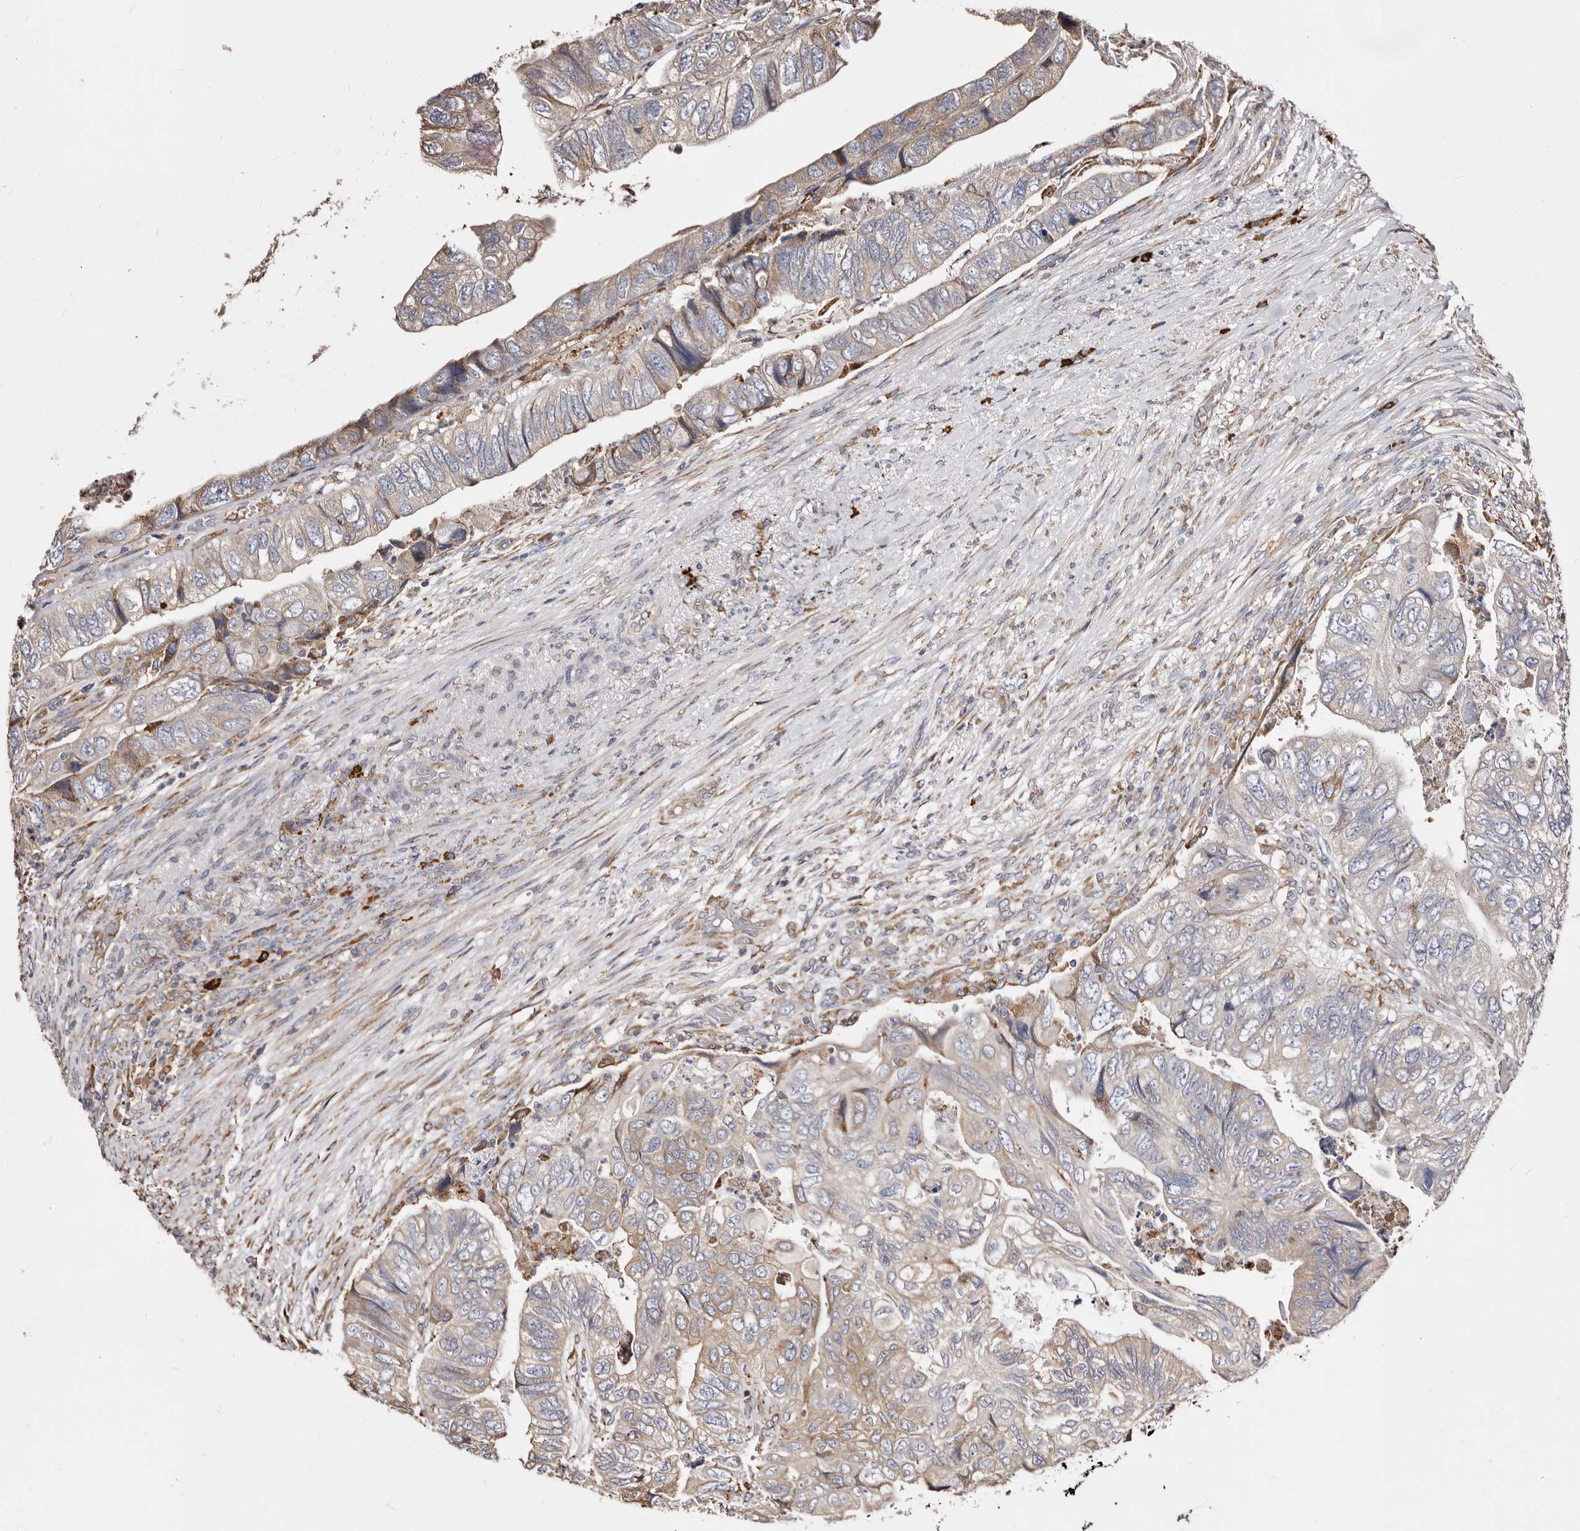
{"staining": {"intensity": "moderate", "quantity": "<25%", "location": "cytoplasmic/membranous"}, "tissue": "colorectal cancer", "cell_type": "Tumor cells", "image_type": "cancer", "snomed": [{"axis": "morphology", "description": "Adenocarcinoma, NOS"}, {"axis": "topography", "description": "Rectum"}], "caption": "Human adenocarcinoma (colorectal) stained with a brown dye exhibits moderate cytoplasmic/membranous positive expression in about <25% of tumor cells.", "gene": "ACBD6", "patient": {"sex": "male", "age": 63}}